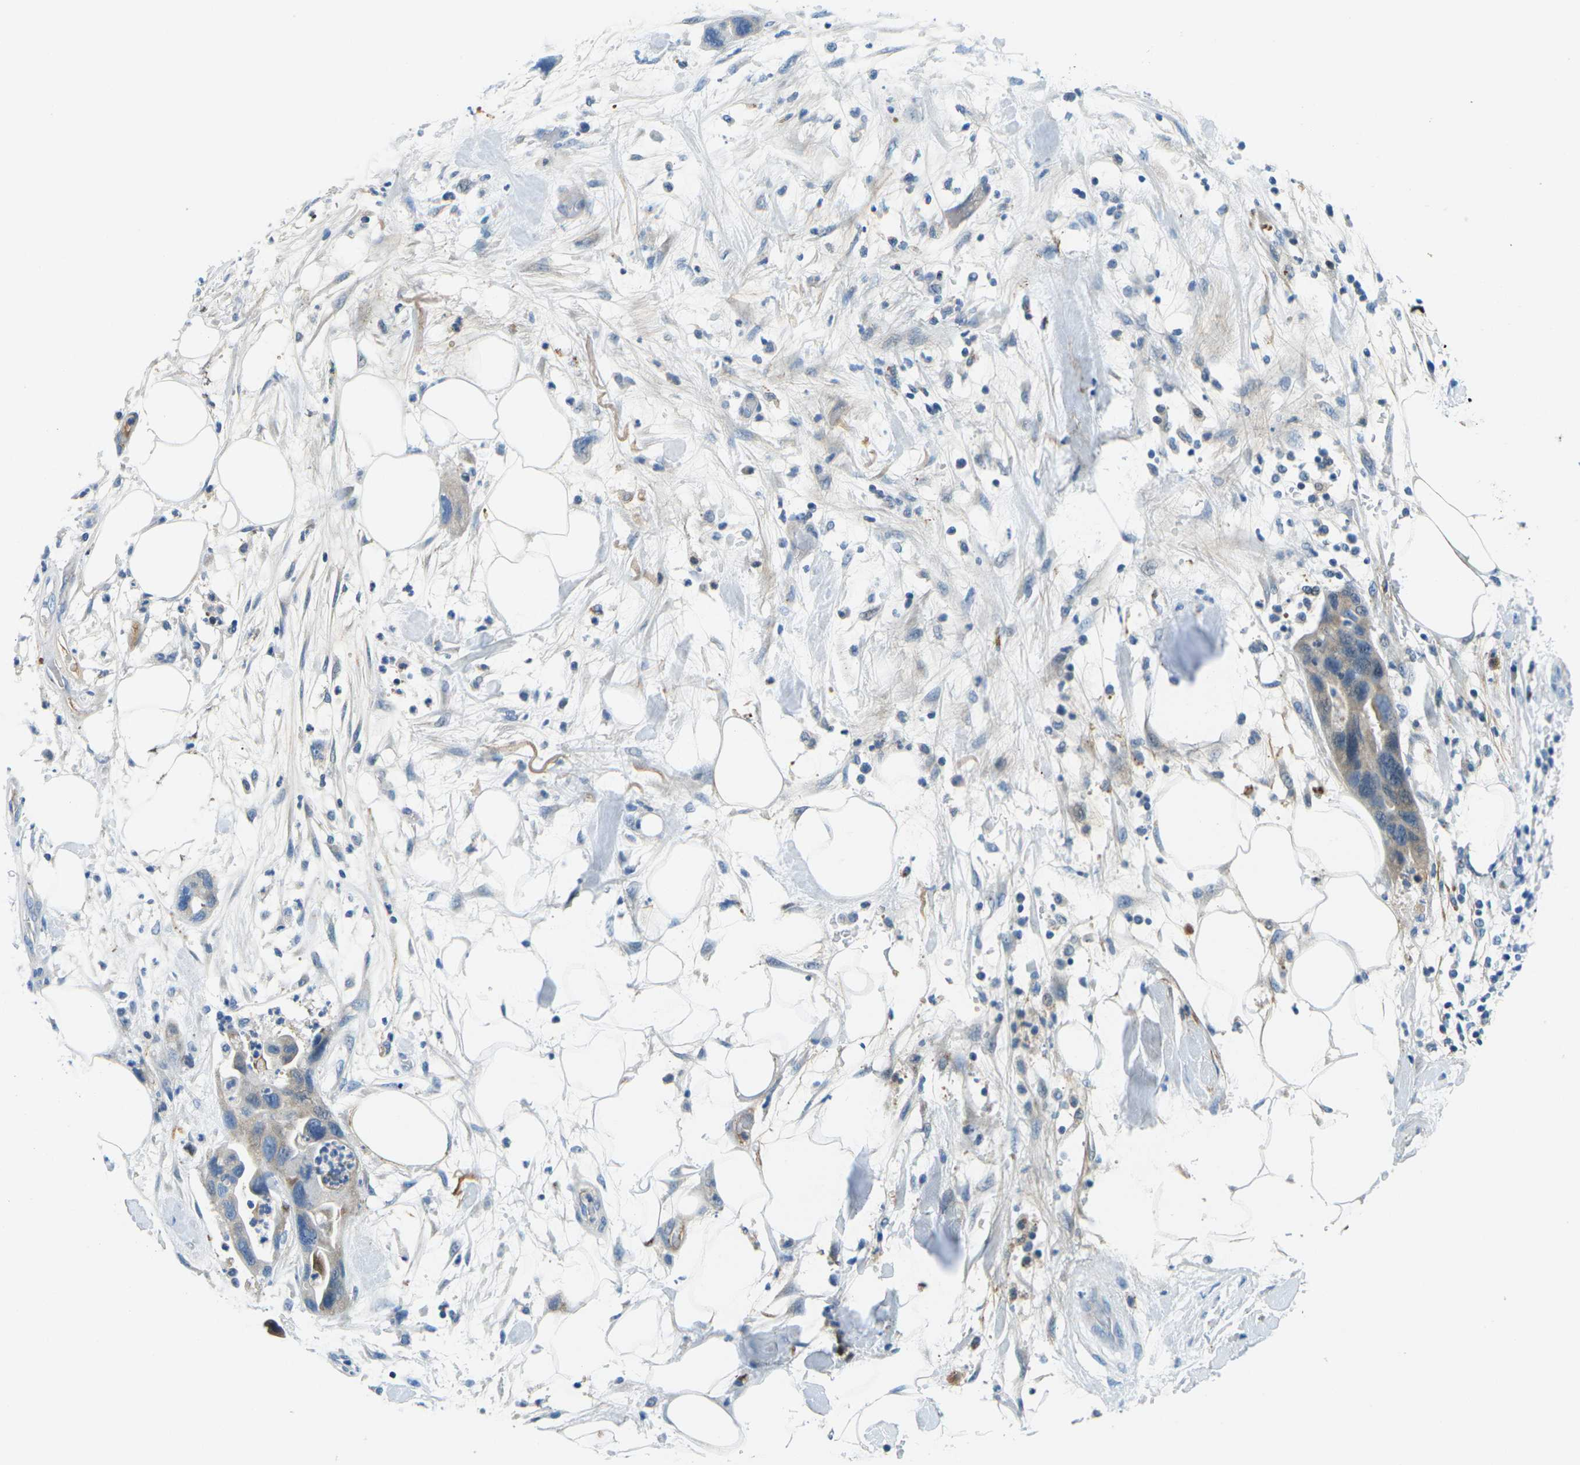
{"staining": {"intensity": "negative", "quantity": "none", "location": "none"}, "tissue": "pancreatic cancer", "cell_type": "Tumor cells", "image_type": "cancer", "snomed": [{"axis": "morphology", "description": "Adenocarcinoma, NOS"}, {"axis": "topography", "description": "Pancreas"}], "caption": "Pancreatic cancer stained for a protein using immunohistochemistry shows no positivity tumor cells.", "gene": "CFB", "patient": {"sex": "female", "age": 71}}